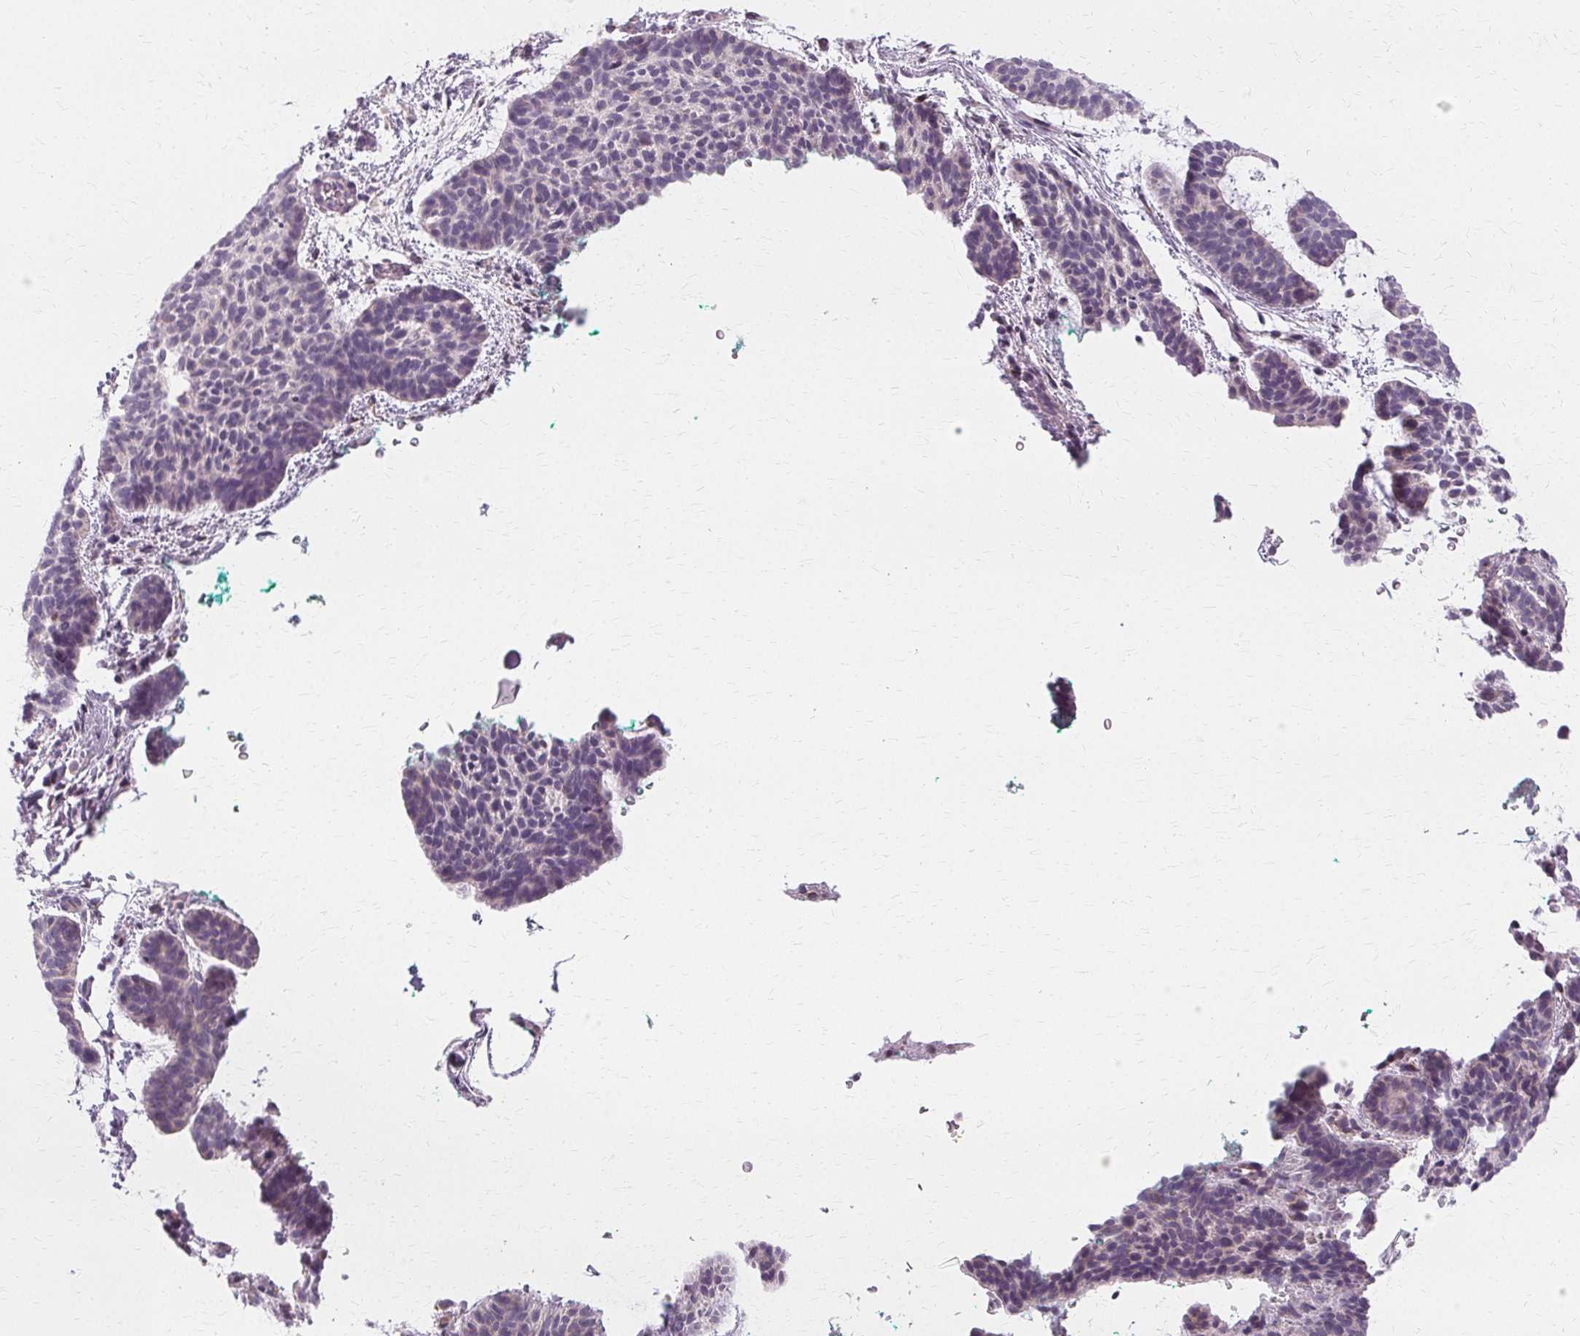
{"staining": {"intensity": "negative", "quantity": "none", "location": "none"}, "tissue": "skin cancer", "cell_type": "Tumor cells", "image_type": "cancer", "snomed": [{"axis": "morphology", "description": "Basal cell carcinoma"}, {"axis": "topography", "description": "Skin"}, {"axis": "topography", "description": "Skin of face"}], "caption": "Immunohistochemistry (IHC) histopathology image of basal cell carcinoma (skin) stained for a protein (brown), which shows no staining in tumor cells.", "gene": "FCRL3", "patient": {"sex": "male", "age": 73}}